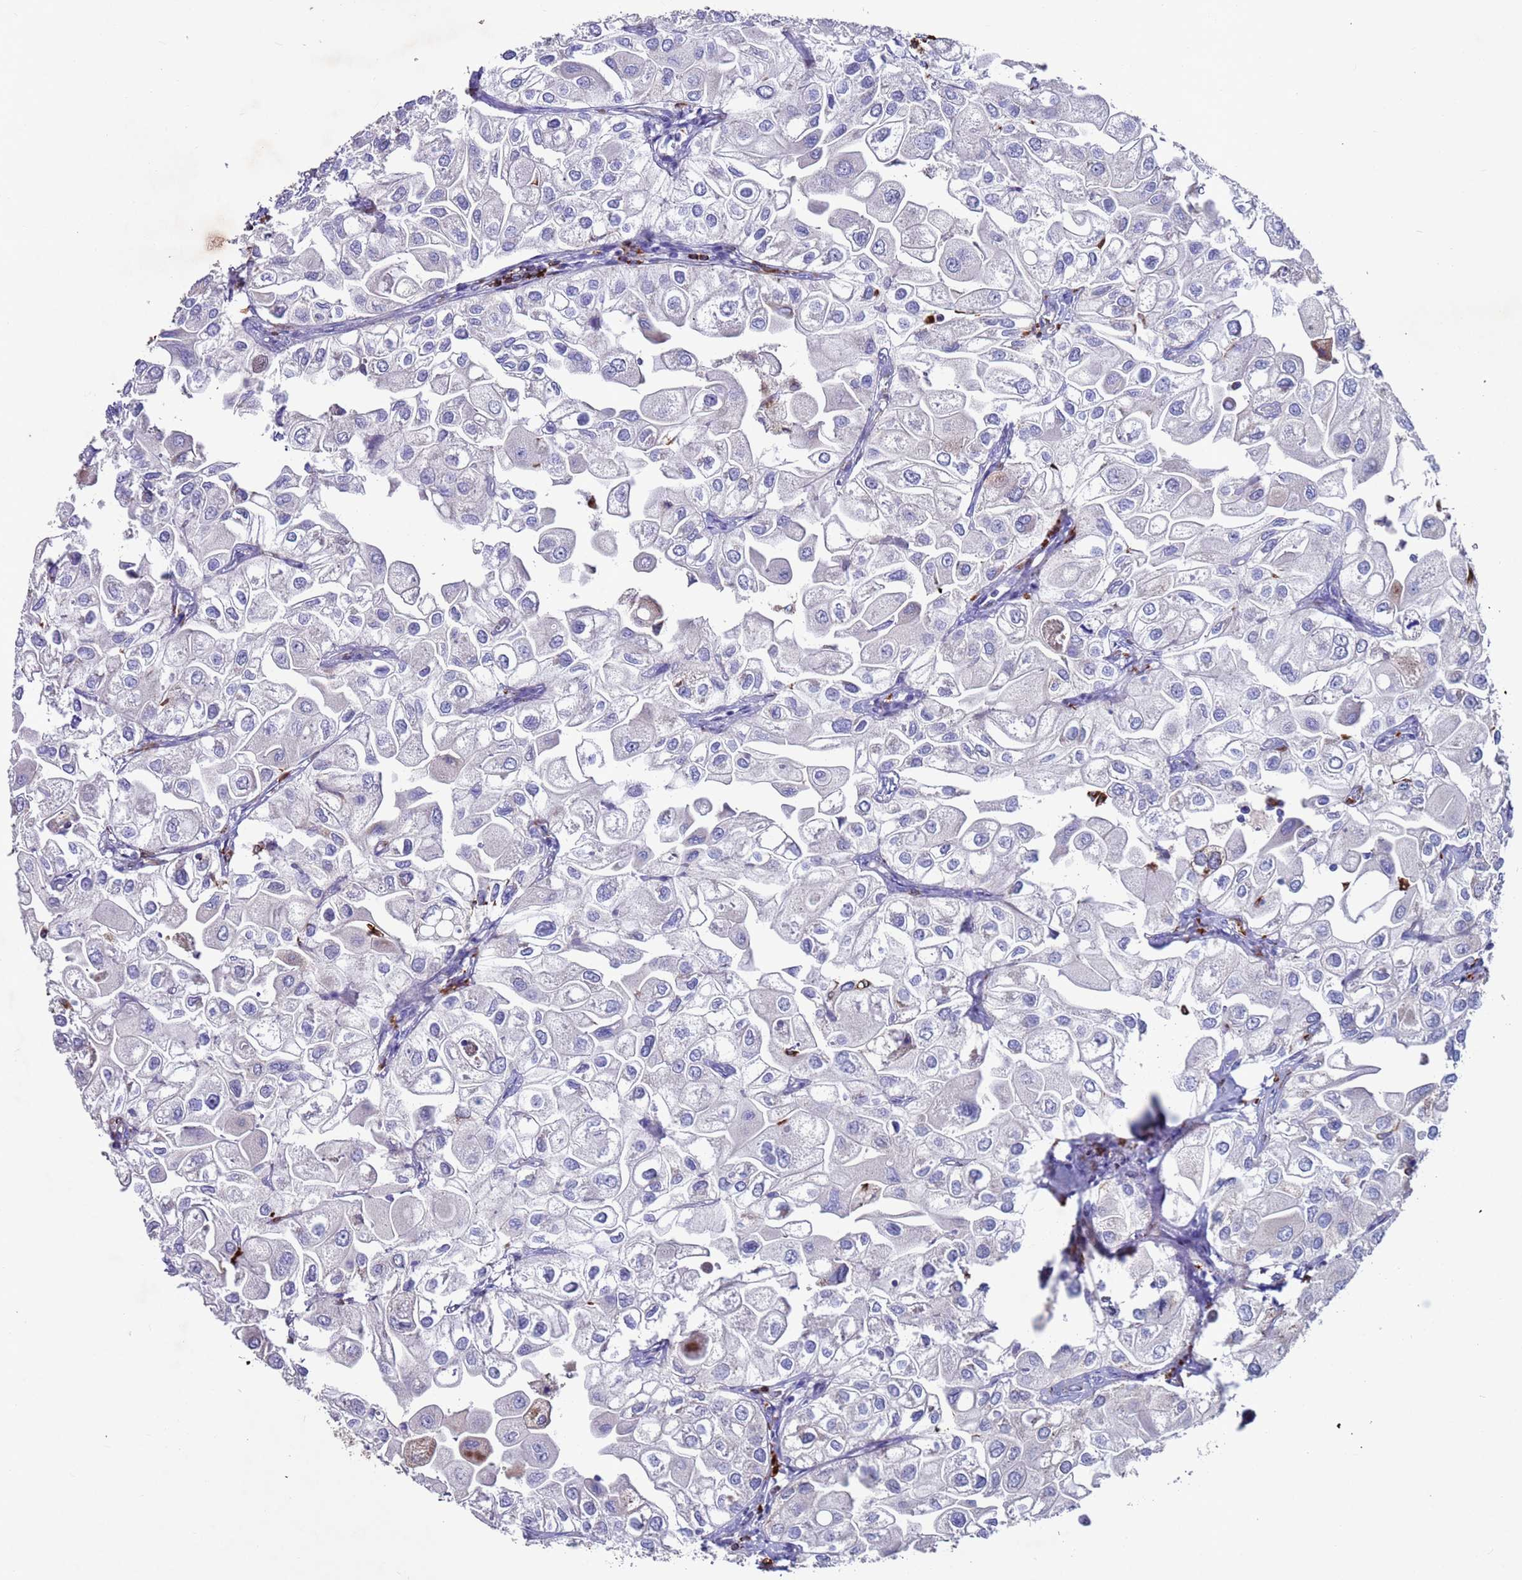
{"staining": {"intensity": "weak", "quantity": "<25%", "location": "cytoplasmic/membranous"}, "tissue": "urothelial cancer", "cell_type": "Tumor cells", "image_type": "cancer", "snomed": [{"axis": "morphology", "description": "Urothelial carcinoma, High grade"}, {"axis": "topography", "description": "Urinary bladder"}], "caption": "Immunohistochemistry (IHC) of human urothelial carcinoma (high-grade) reveals no expression in tumor cells. Nuclei are stained in blue.", "gene": "GREB1L", "patient": {"sex": "male", "age": 64}}